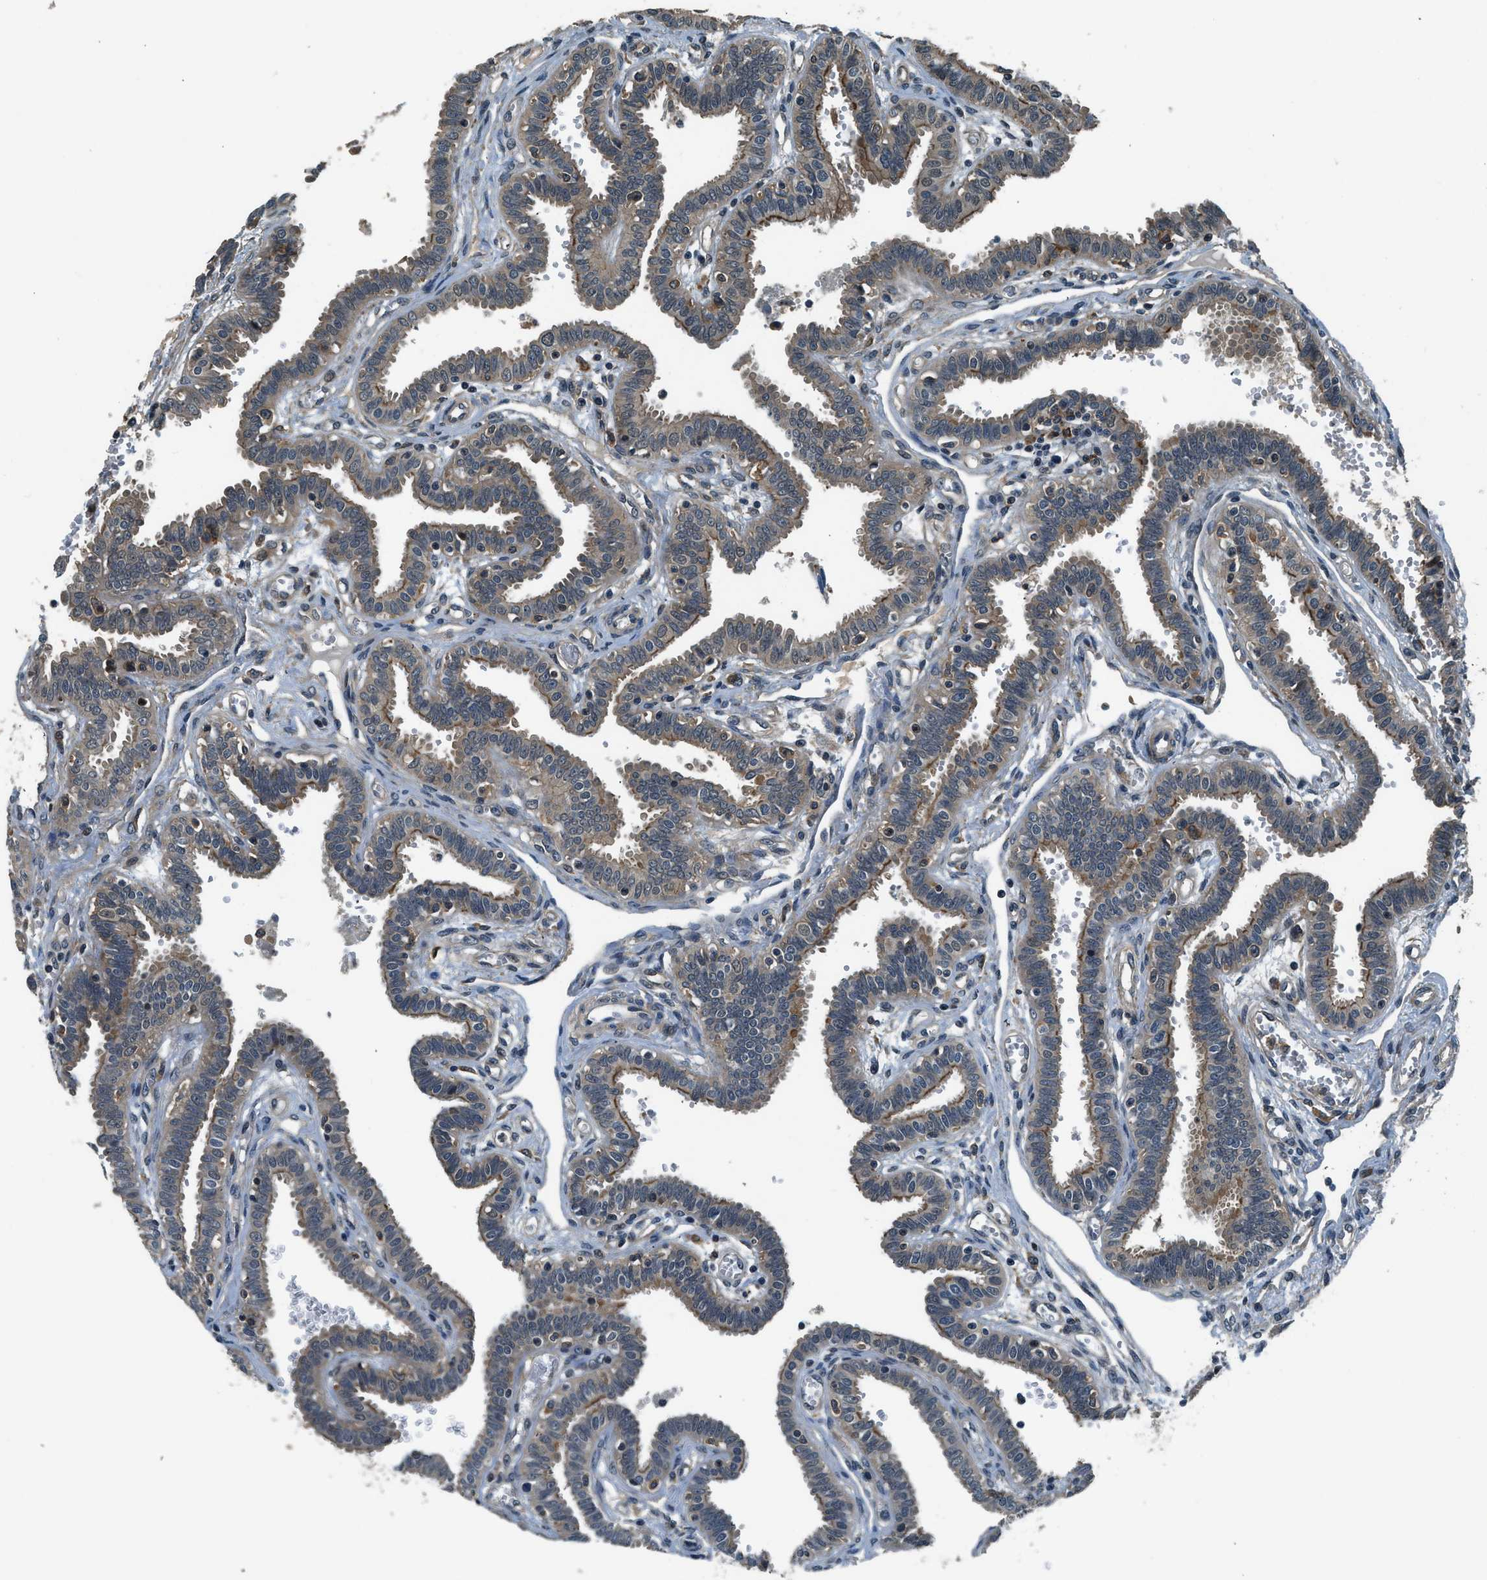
{"staining": {"intensity": "moderate", "quantity": ">75%", "location": "cytoplasmic/membranous"}, "tissue": "fallopian tube", "cell_type": "Glandular cells", "image_type": "normal", "snomed": [{"axis": "morphology", "description": "Normal tissue, NOS"}, {"axis": "topography", "description": "Fallopian tube"}], "caption": "Approximately >75% of glandular cells in normal human fallopian tube exhibit moderate cytoplasmic/membranous protein staining as visualized by brown immunohistochemical staining.", "gene": "ARHGEF11", "patient": {"sex": "female", "age": 32}}